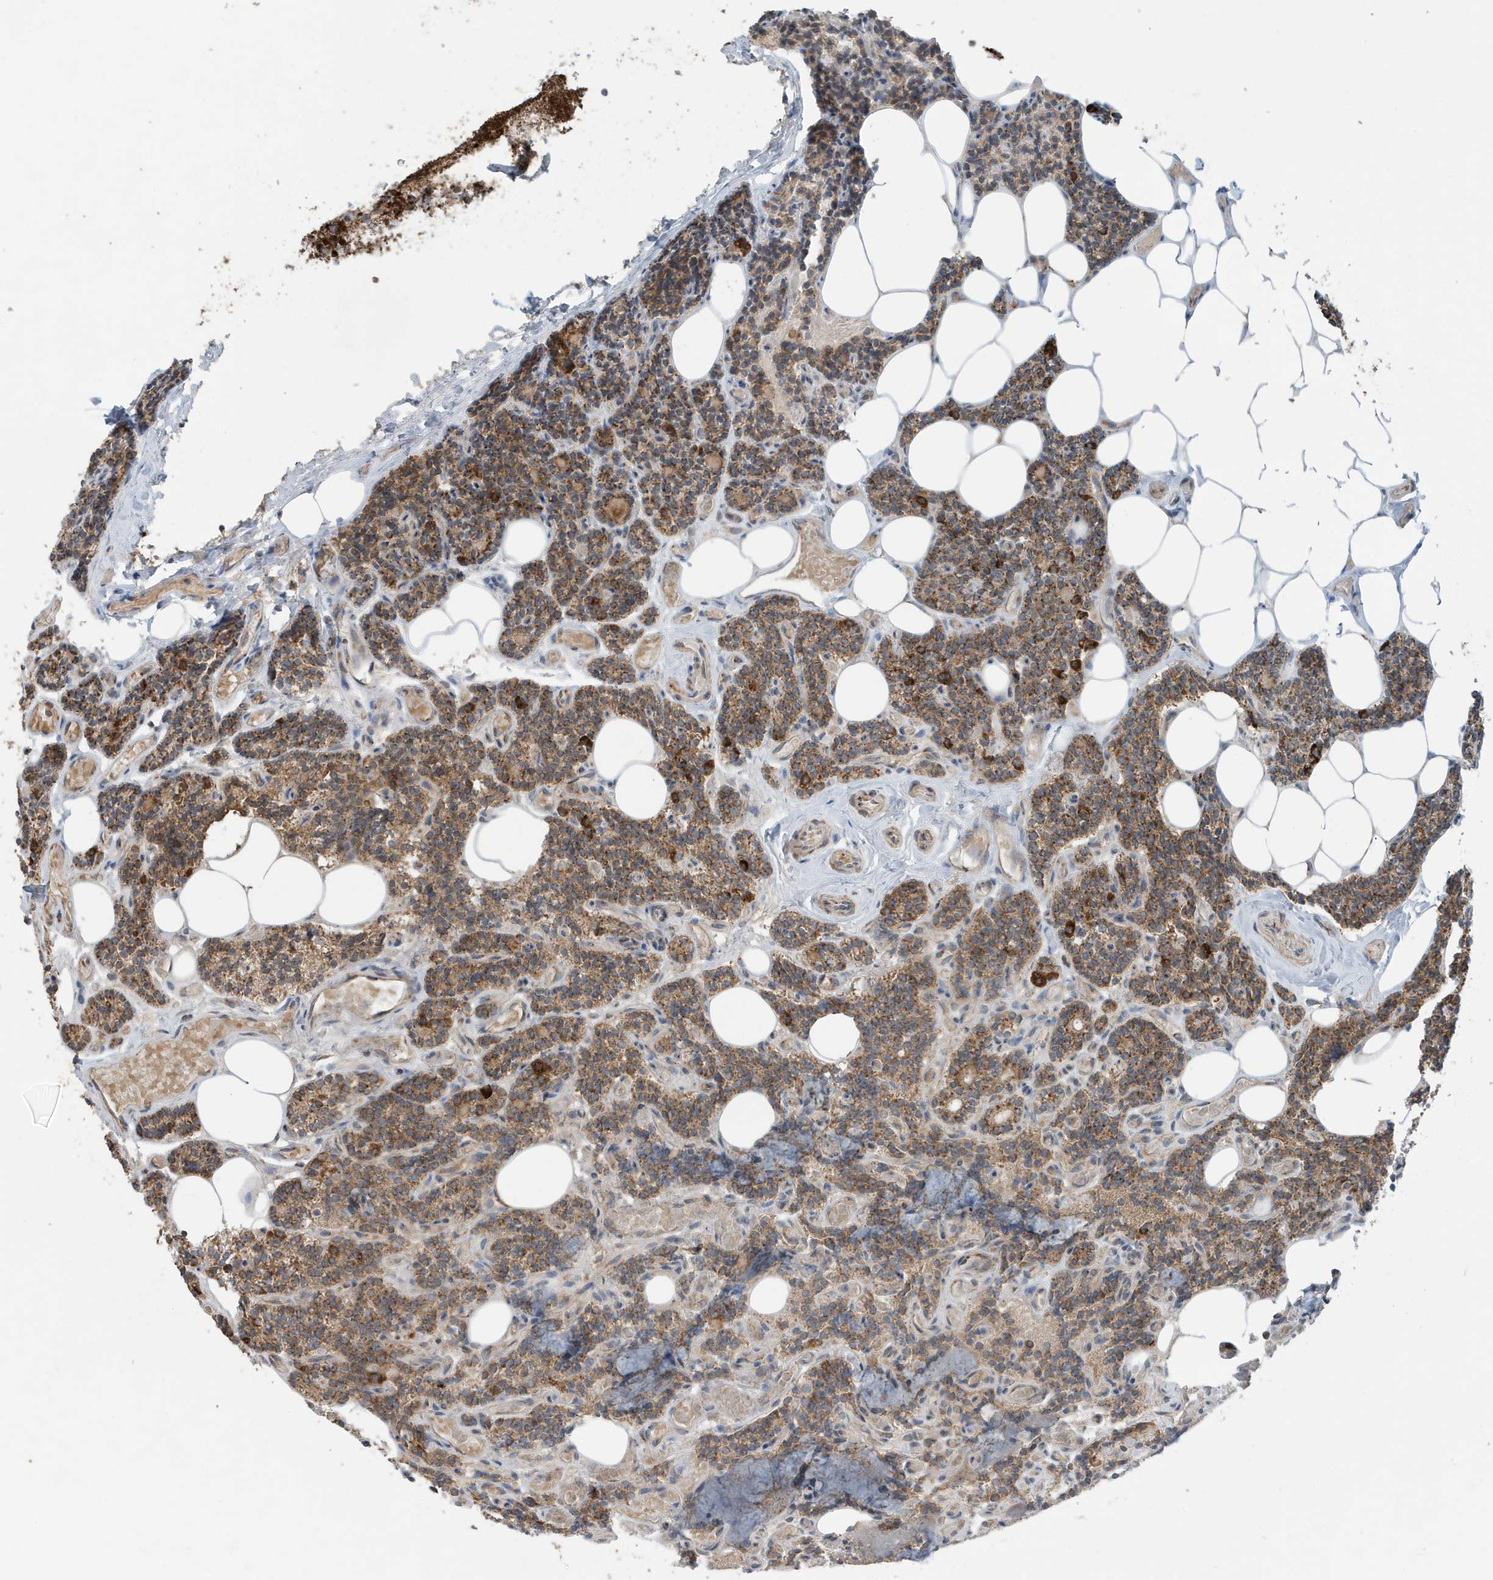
{"staining": {"intensity": "moderate", "quantity": ">75%", "location": "cytoplasmic/membranous"}, "tissue": "parathyroid gland", "cell_type": "Glandular cells", "image_type": "normal", "snomed": [{"axis": "morphology", "description": "Normal tissue, NOS"}, {"axis": "topography", "description": "Parathyroid gland"}], "caption": "Immunohistochemical staining of normal parathyroid gland displays >75% levels of moderate cytoplasmic/membranous protein staining in about >75% of glandular cells.", "gene": "GOLGA4", "patient": {"sex": "female", "age": 43}}